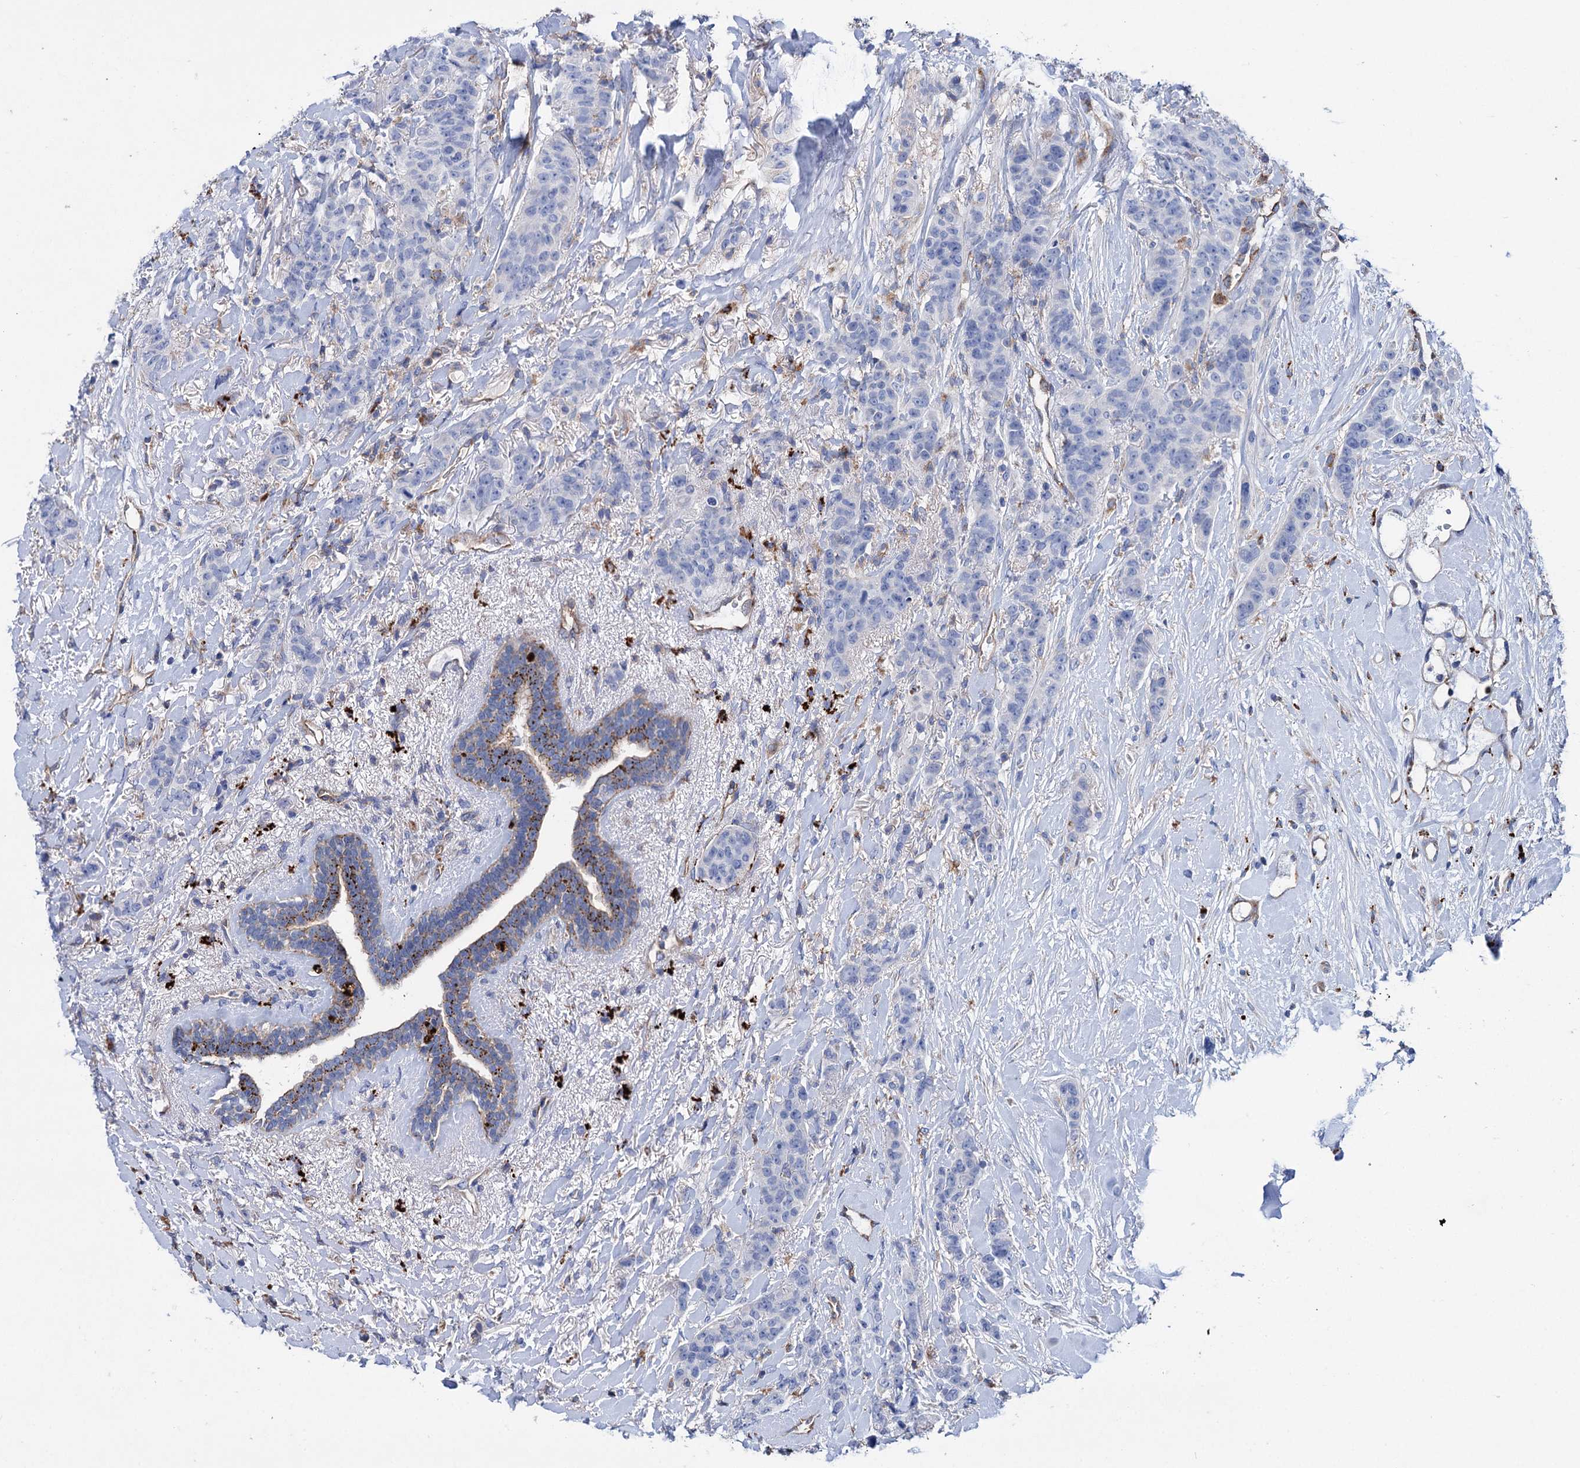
{"staining": {"intensity": "negative", "quantity": "none", "location": "none"}, "tissue": "breast cancer", "cell_type": "Tumor cells", "image_type": "cancer", "snomed": [{"axis": "morphology", "description": "Duct carcinoma"}, {"axis": "topography", "description": "Breast"}], "caption": "Tumor cells are negative for brown protein staining in breast cancer (invasive ductal carcinoma).", "gene": "SCPEP1", "patient": {"sex": "female", "age": 40}}